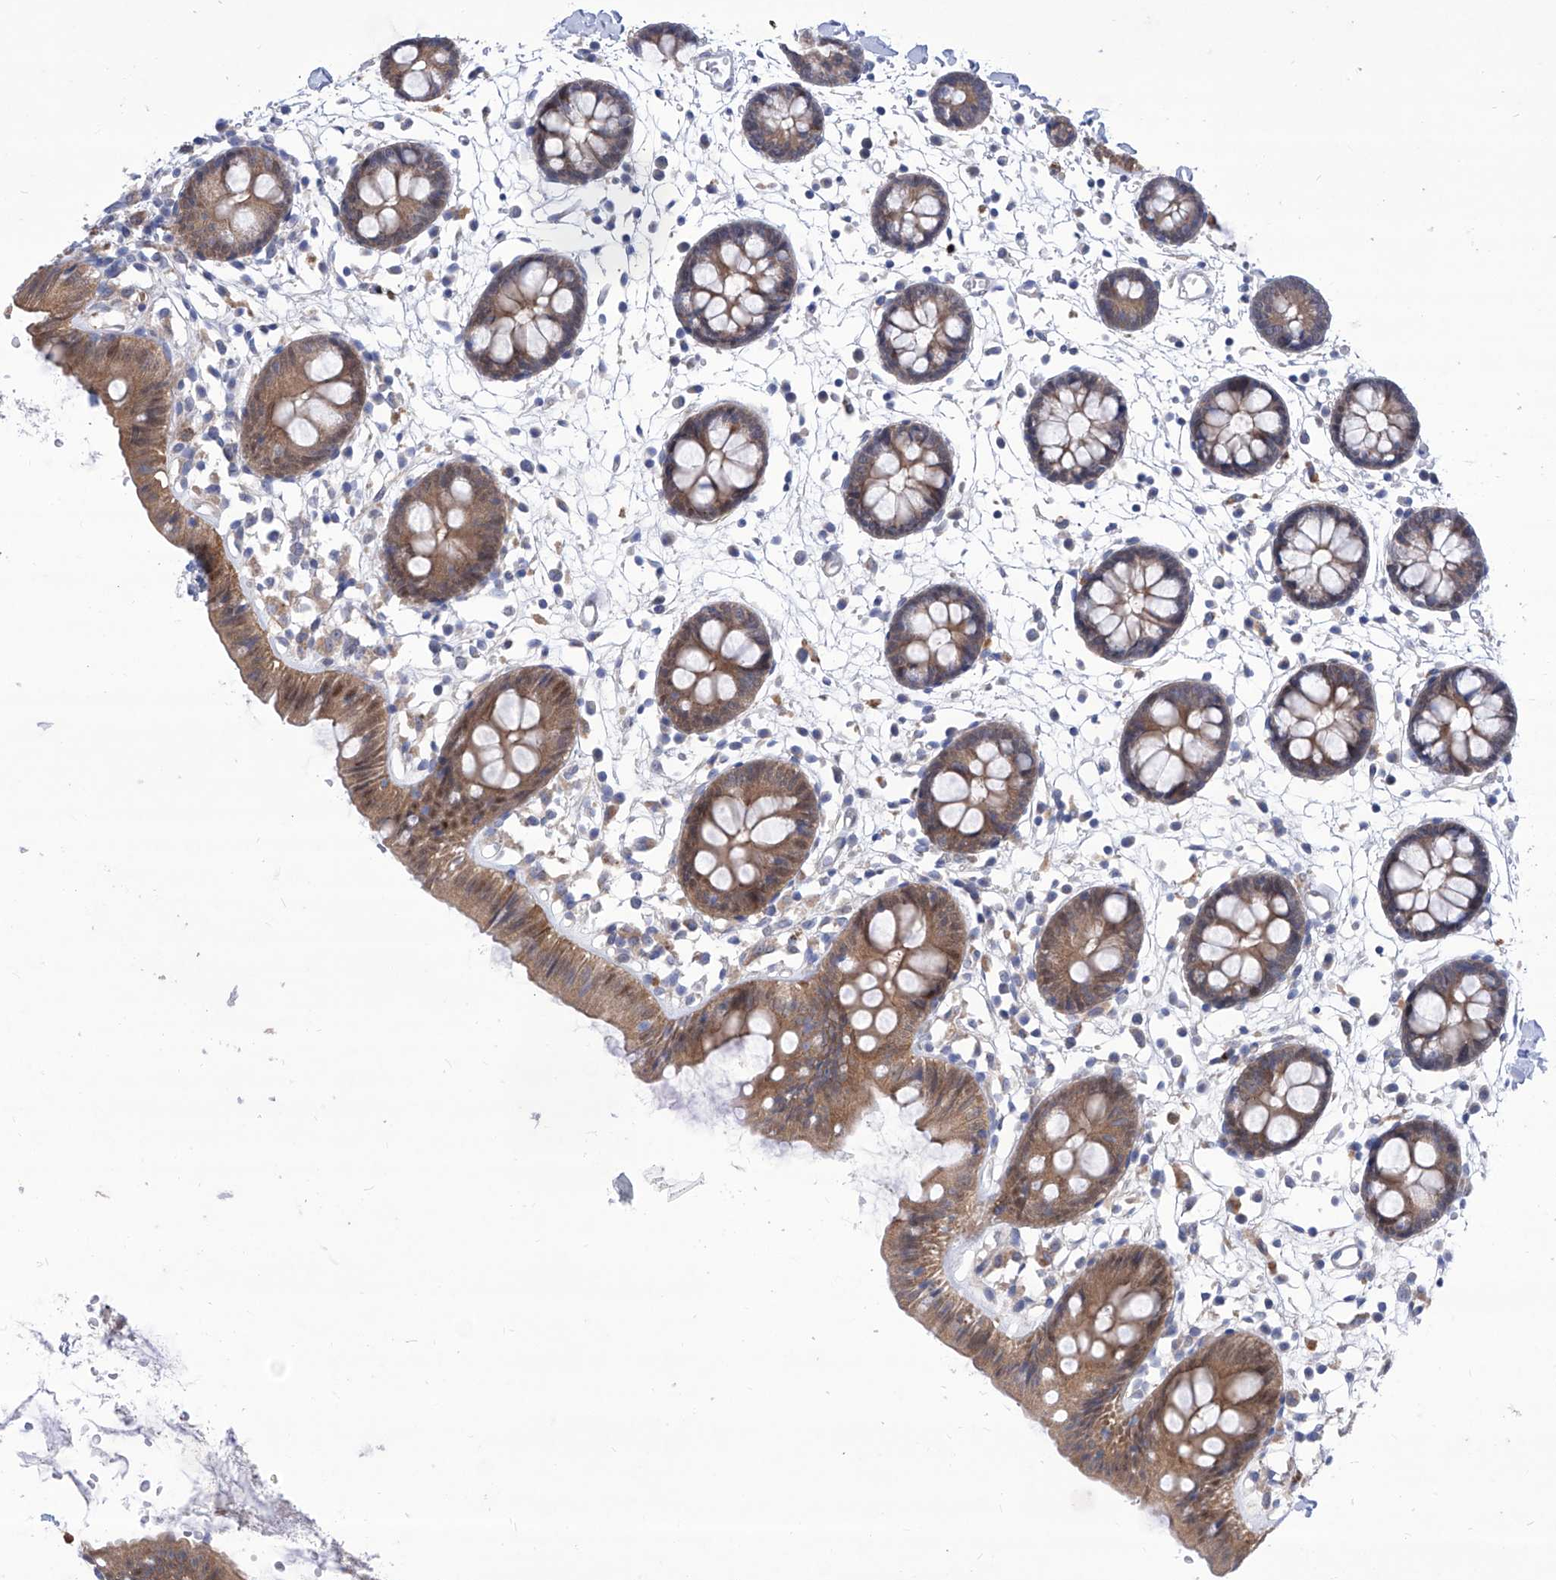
{"staining": {"intensity": "weak", "quantity": ">75%", "location": "cytoplasmic/membranous"}, "tissue": "colon", "cell_type": "Endothelial cells", "image_type": "normal", "snomed": [{"axis": "morphology", "description": "Normal tissue, NOS"}, {"axis": "topography", "description": "Colon"}], "caption": "Benign colon was stained to show a protein in brown. There is low levels of weak cytoplasmic/membranous positivity in approximately >75% of endothelial cells.", "gene": "SRBD1", "patient": {"sex": "male", "age": 56}}